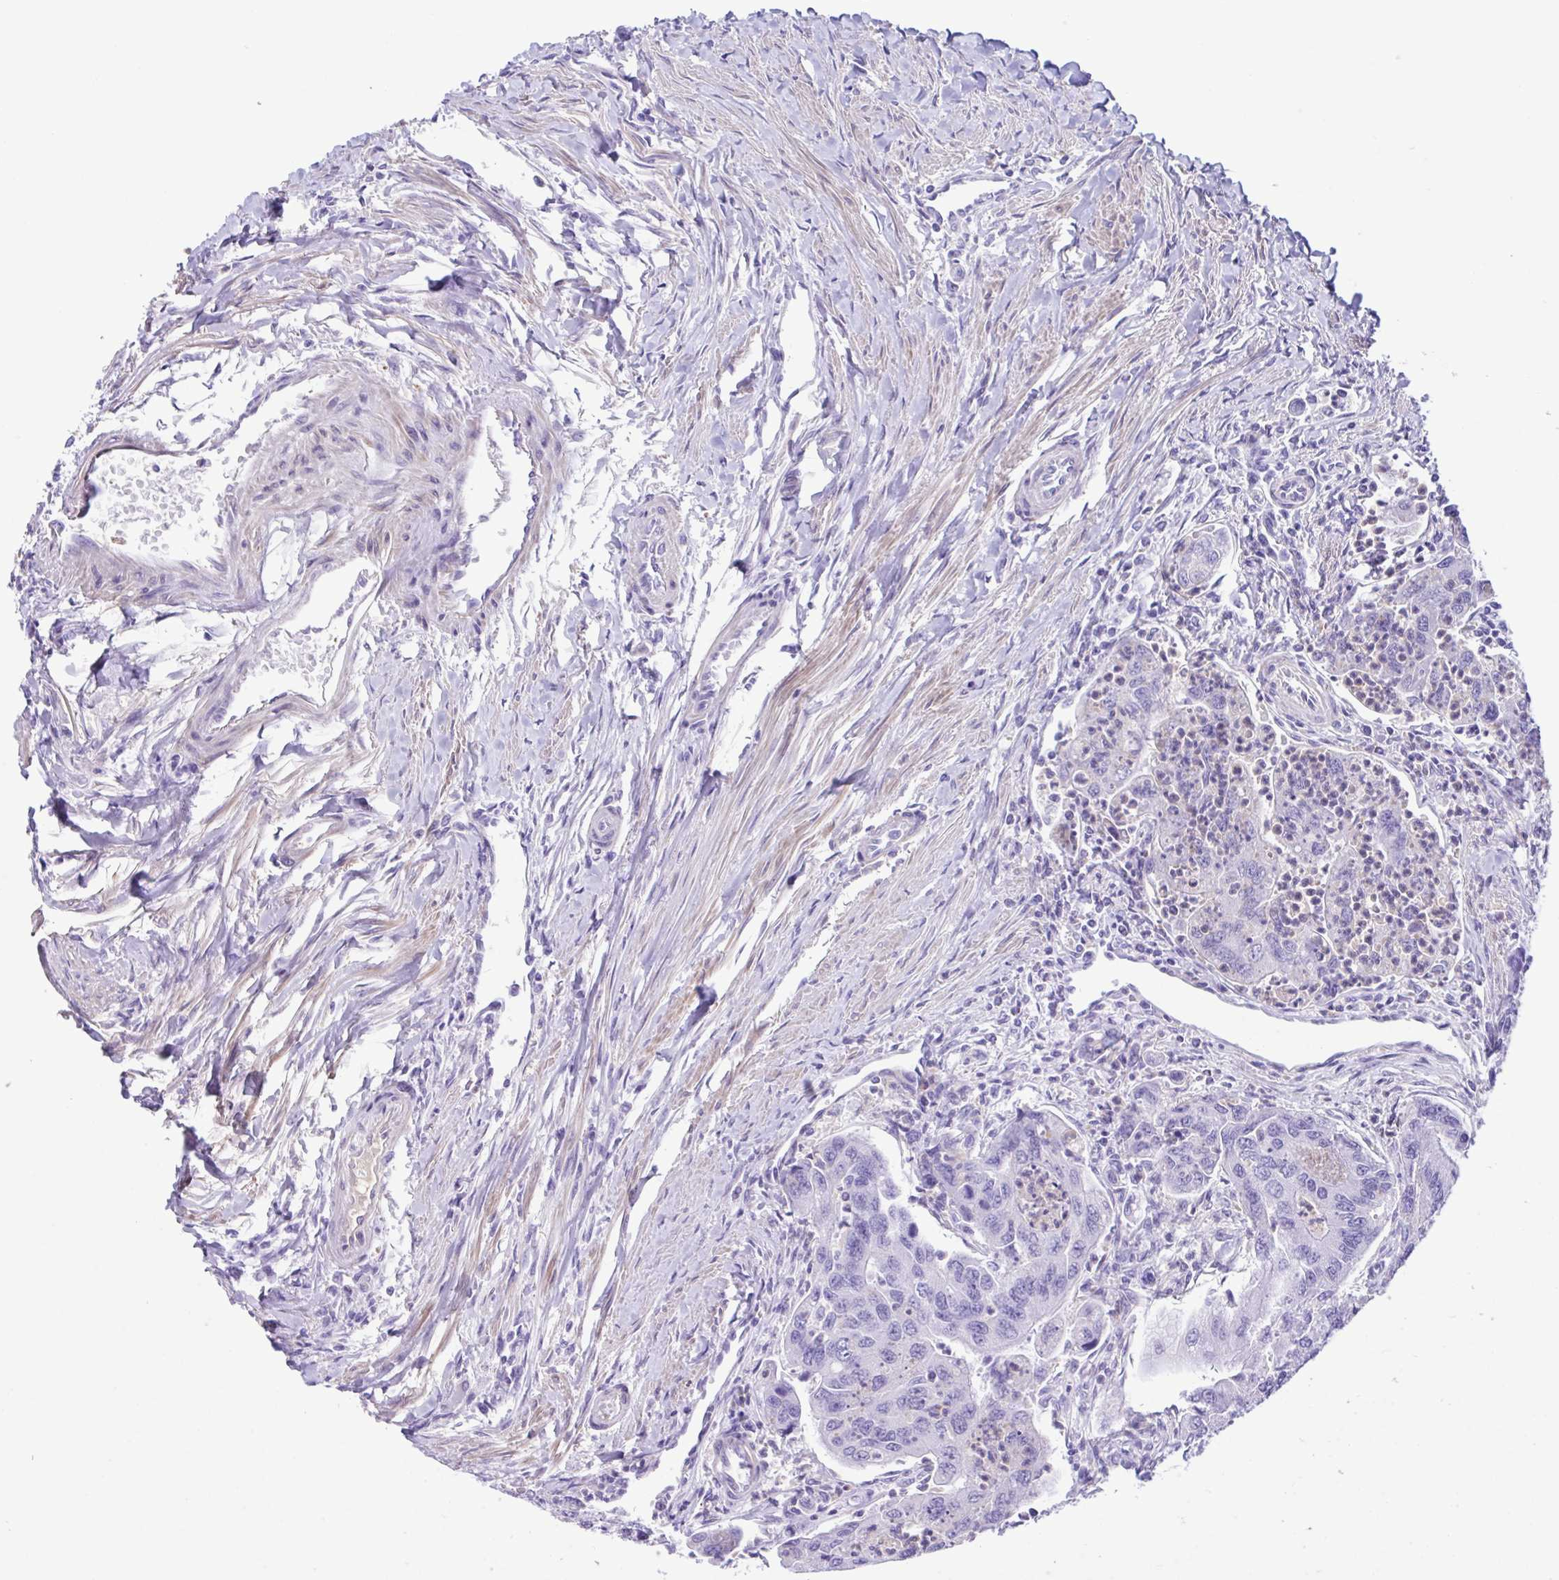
{"staining": {"intensity": "negative", "quantity": "none", "location": "none"}, "tissue": "colorectal cancer", "cell_type": "Tumor cells", "image_type": "cancer", "snomed": [{"axis": "morphology", "description": "Adenocarcinoma, NOS"}, {"axis": "topography", "description": "Colon"}], "caption": "Immunohistochemical staining of human colorectal adenocarcinoma reveals no significant expression in tumor cells.", "gene": "CYP11B1", "patient": {"sex": "female", "age": 67}}